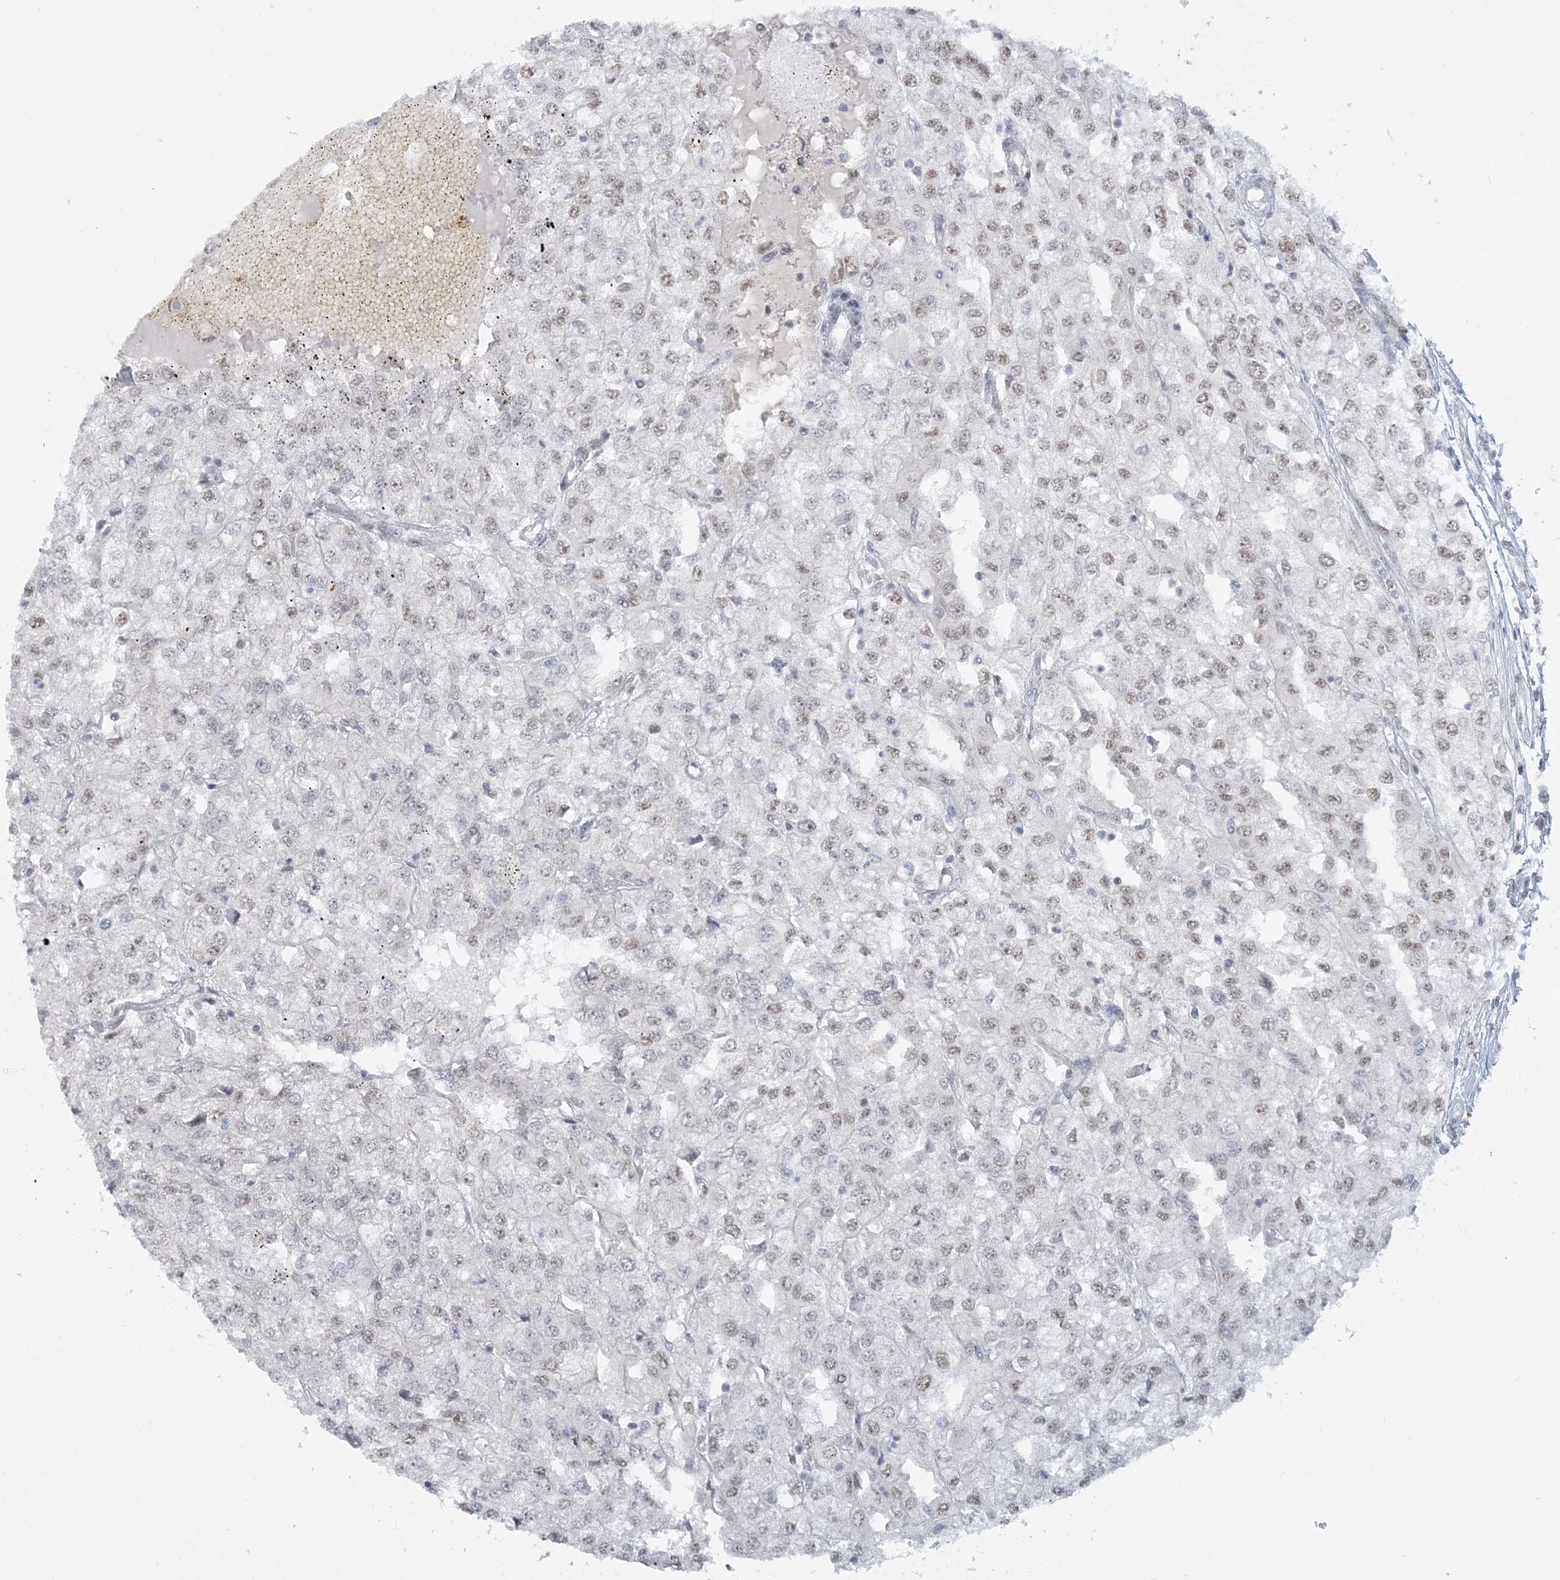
{"staining": {"intensity": "weak", "quantity": "25%-75%", "location": "nuclear"}, "tissue": "renal cancer", "cell_type": "Tumor cells", "image_type": "cancer", "snomed": [{"axis": "morphology", "description": "Adenocarcinoma, NOS"}, {"axis": "topography", "description": "Kidney"}], "caption": "Immunohistochemistry (IHC) photomicrograph of adenocarcinoma (renal) stained for a protein (brown), which demonstrates low levels of weak nuclear staining in about 25%-75% of tumor cells.", "gene": "KMT2D", "patient": {"sex": "female", "age": 54}}